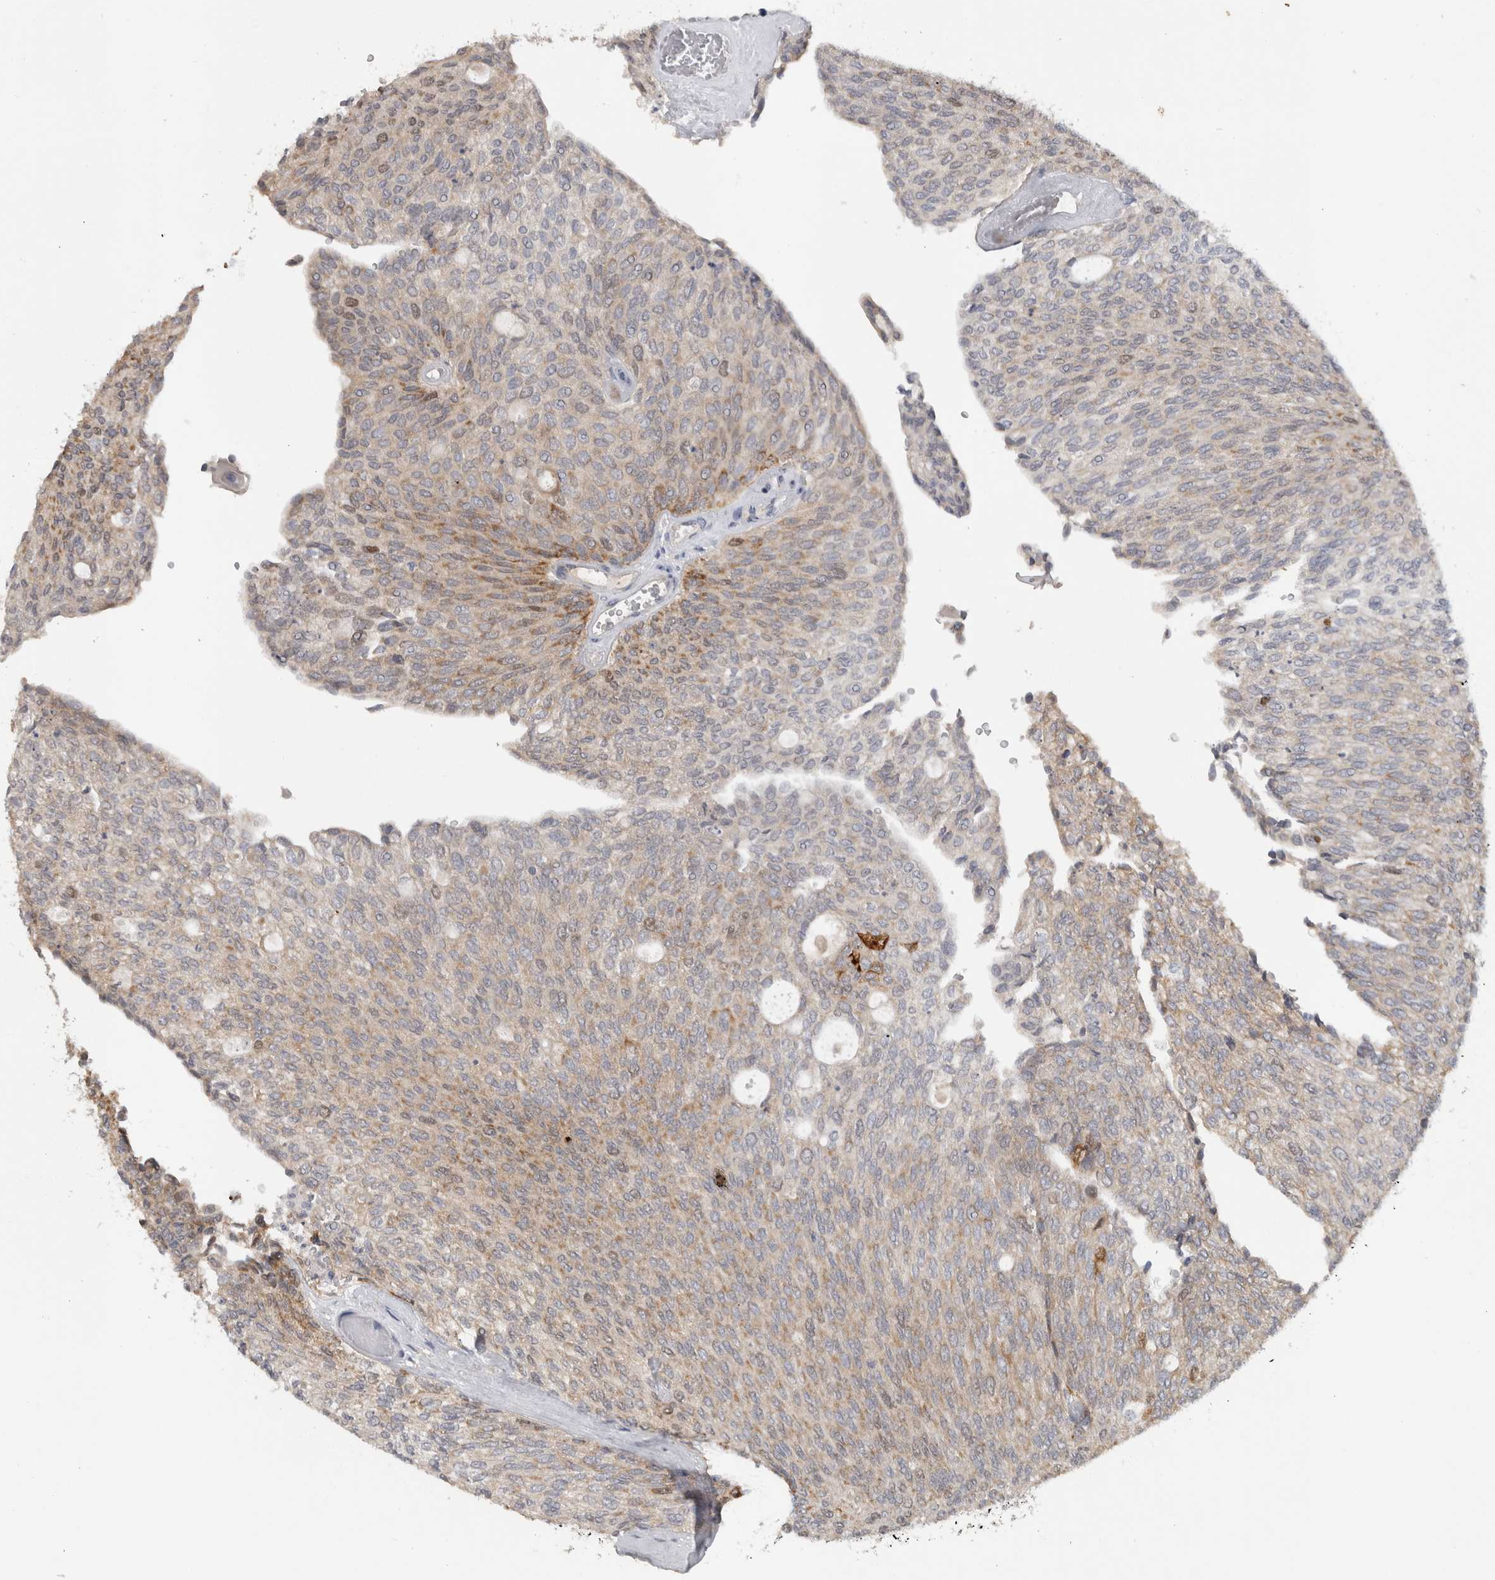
{"staining": {"intensity": "moderate", "quantity": "25%-75%", "location": "cytoplasmic/membranous"}, "tissue": "urothelial cancer", "cell_type": "Tumor cells", "image_type": "cancer", "snomed": [{"axis": "morphology", "description": "Urothelial carcinoma, Low grade"}, {"axis": "topography", "description": "Urinary bladder"}], "caption": "IHC (DAB (3,3'-diaminobenzidine)) staining of human low-grade urothelial carcinoma displays moderate cytoplasmic/membranous protein staining in approximately 25%-75% of tumor cells.", "gene": "DYRK2", "patient": {"sex": "female", "age": 79}}